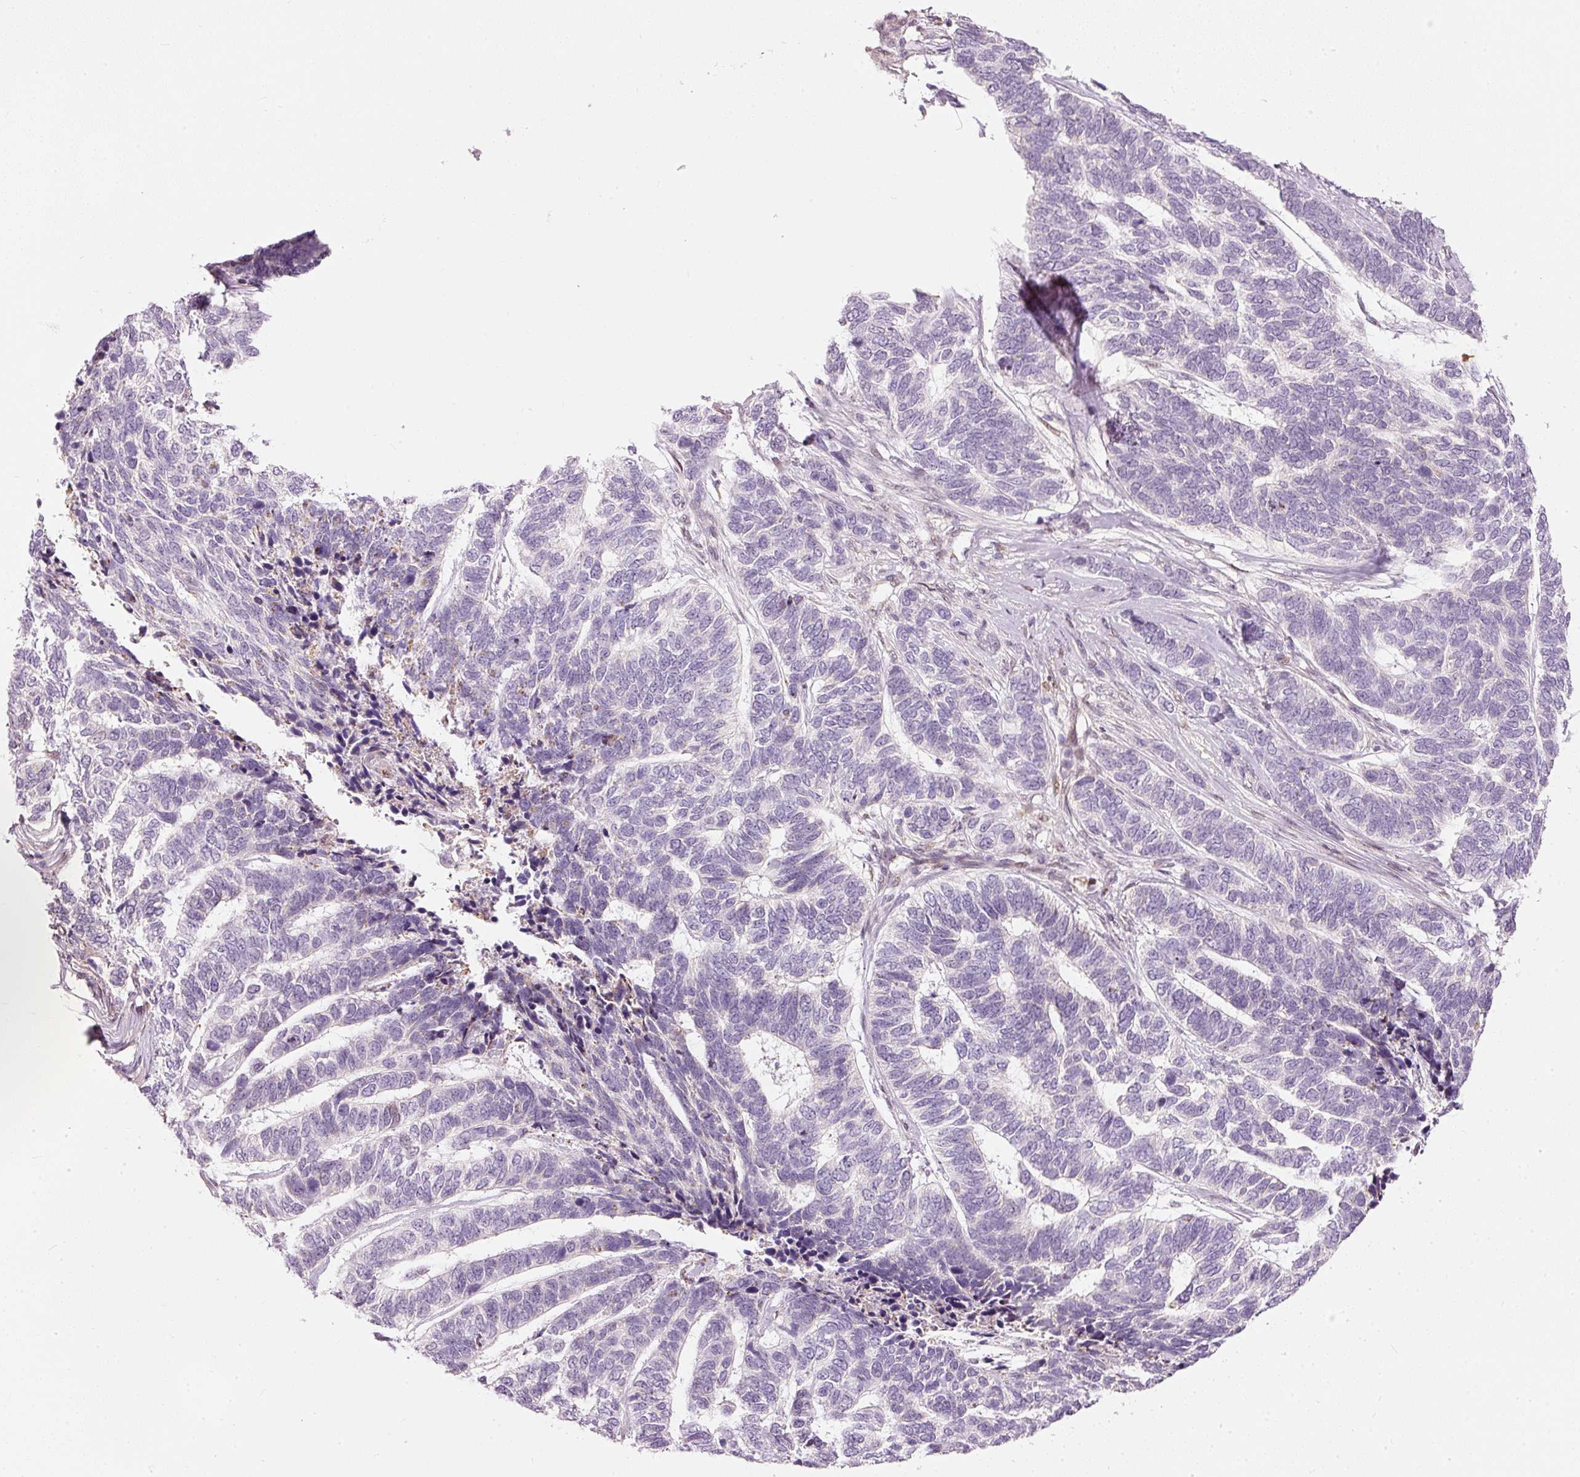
{"staining": {"intensity": "negative", "quantity": "none", "location": "none"}, "tissue": "skin cancer", "cell_type": "Tumor cells", "image_type": "cancer", "snomed": [{"axis": "morphology", "description": "Basal cell carcinoma"}, {"axis": "topography", "description": "Skin"}], "caption": "Immunohistochemical staining of human skin cancer reveals no significant expression in tumor cells.", "gene": "RNF39", "patient": {"sex": "female", "age": 65}}